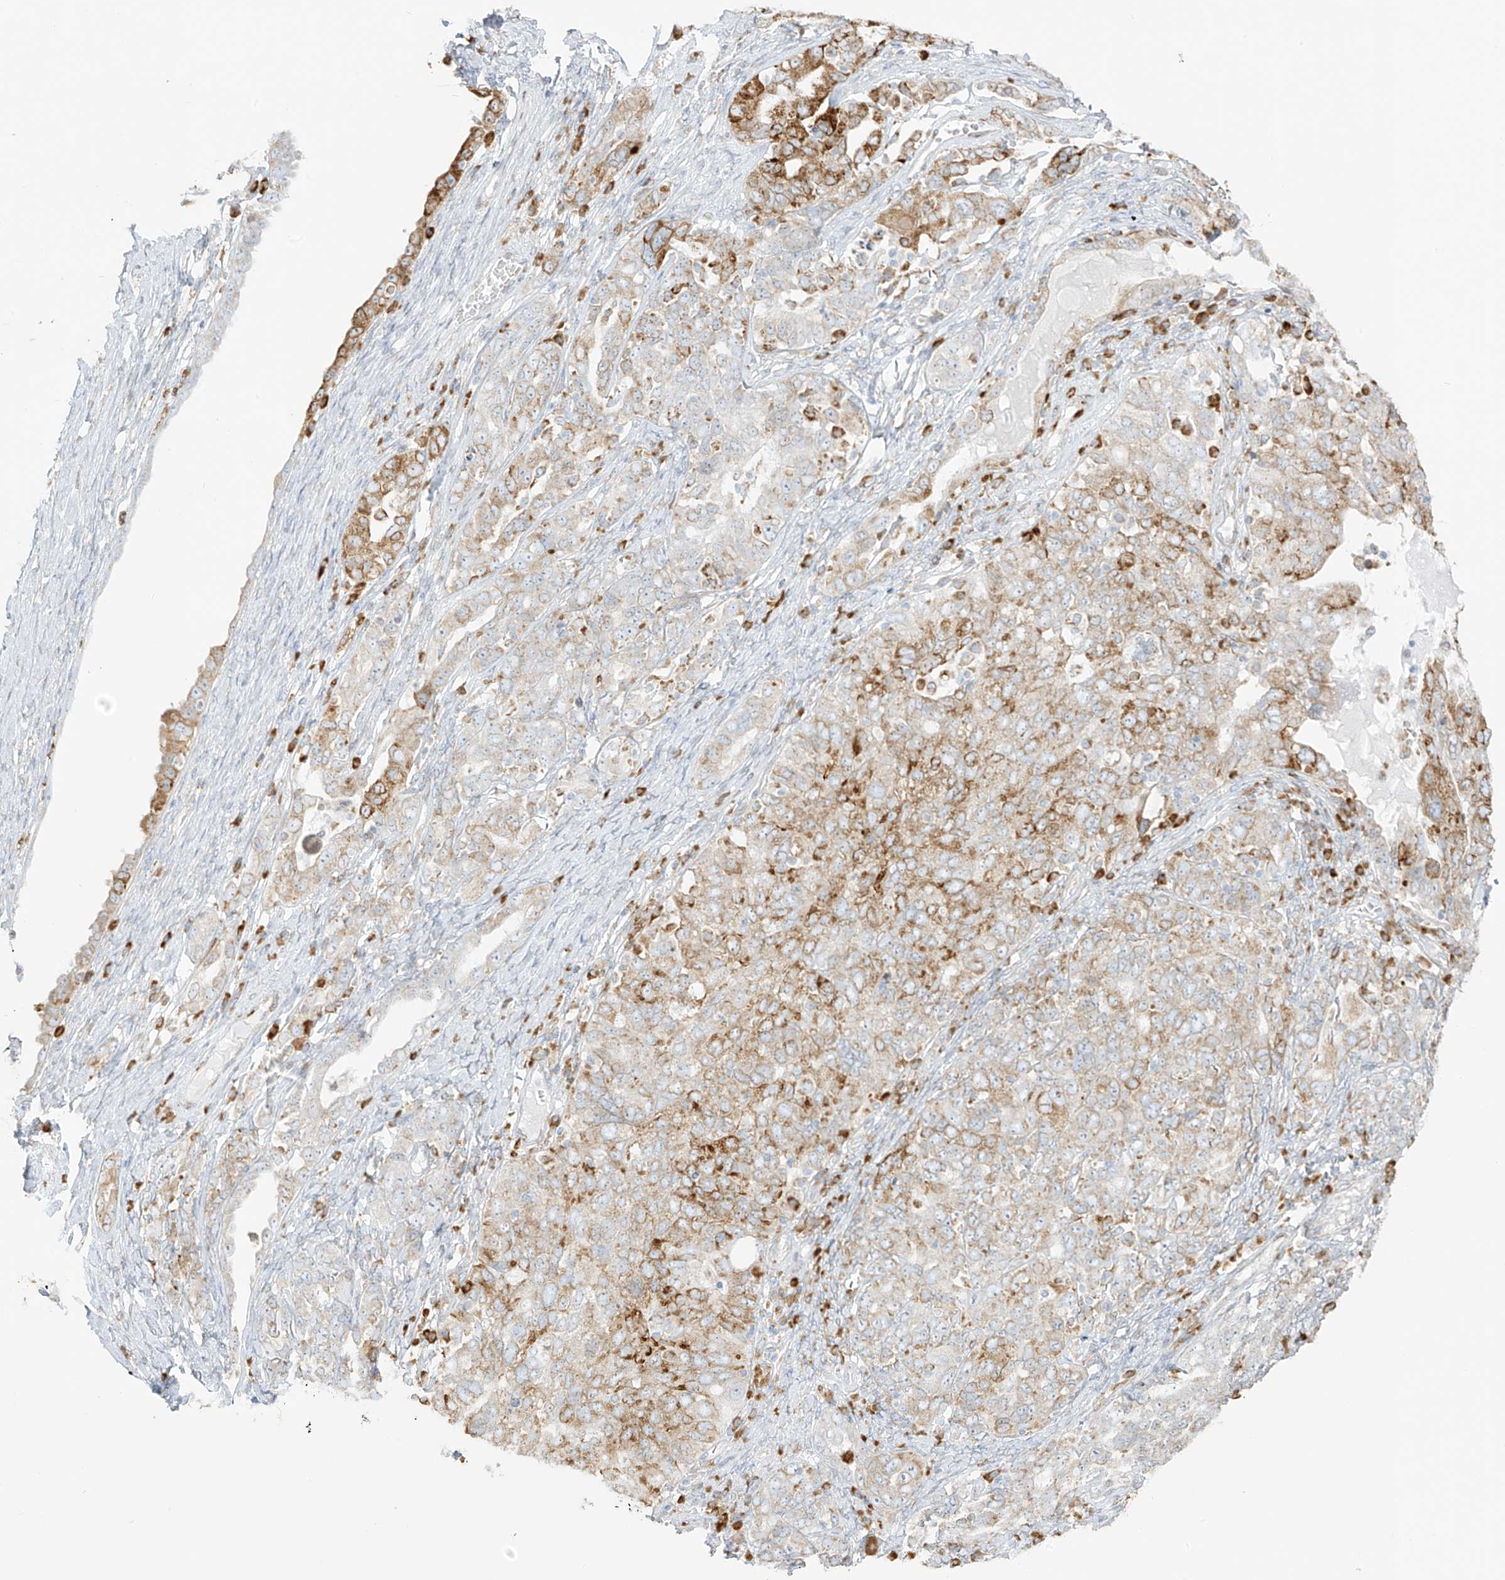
{"staining": {"intensity": "moderate", "quantity": "25%-75%", "location": "cytoplasmic/membranous"}, "tissue": "ovarian cancer", "cell_type": "Tumor cells", "image_type": "cancer", "snomed": [{"axis": "morphology", "description": "Carcinoma, endometroid"}, {"axis": "topography", "description": "Ovary"}], "caption": "A brown stain labels moderate cytoplasmic/membranous staining of a protein in ovarian endometroid carcinoma tumor cells. The protein of interest is shown in brown color, while the nuclei are stained blue.", "gene": "LRRC59", "patient": {"sex": "female", "age": 62}}